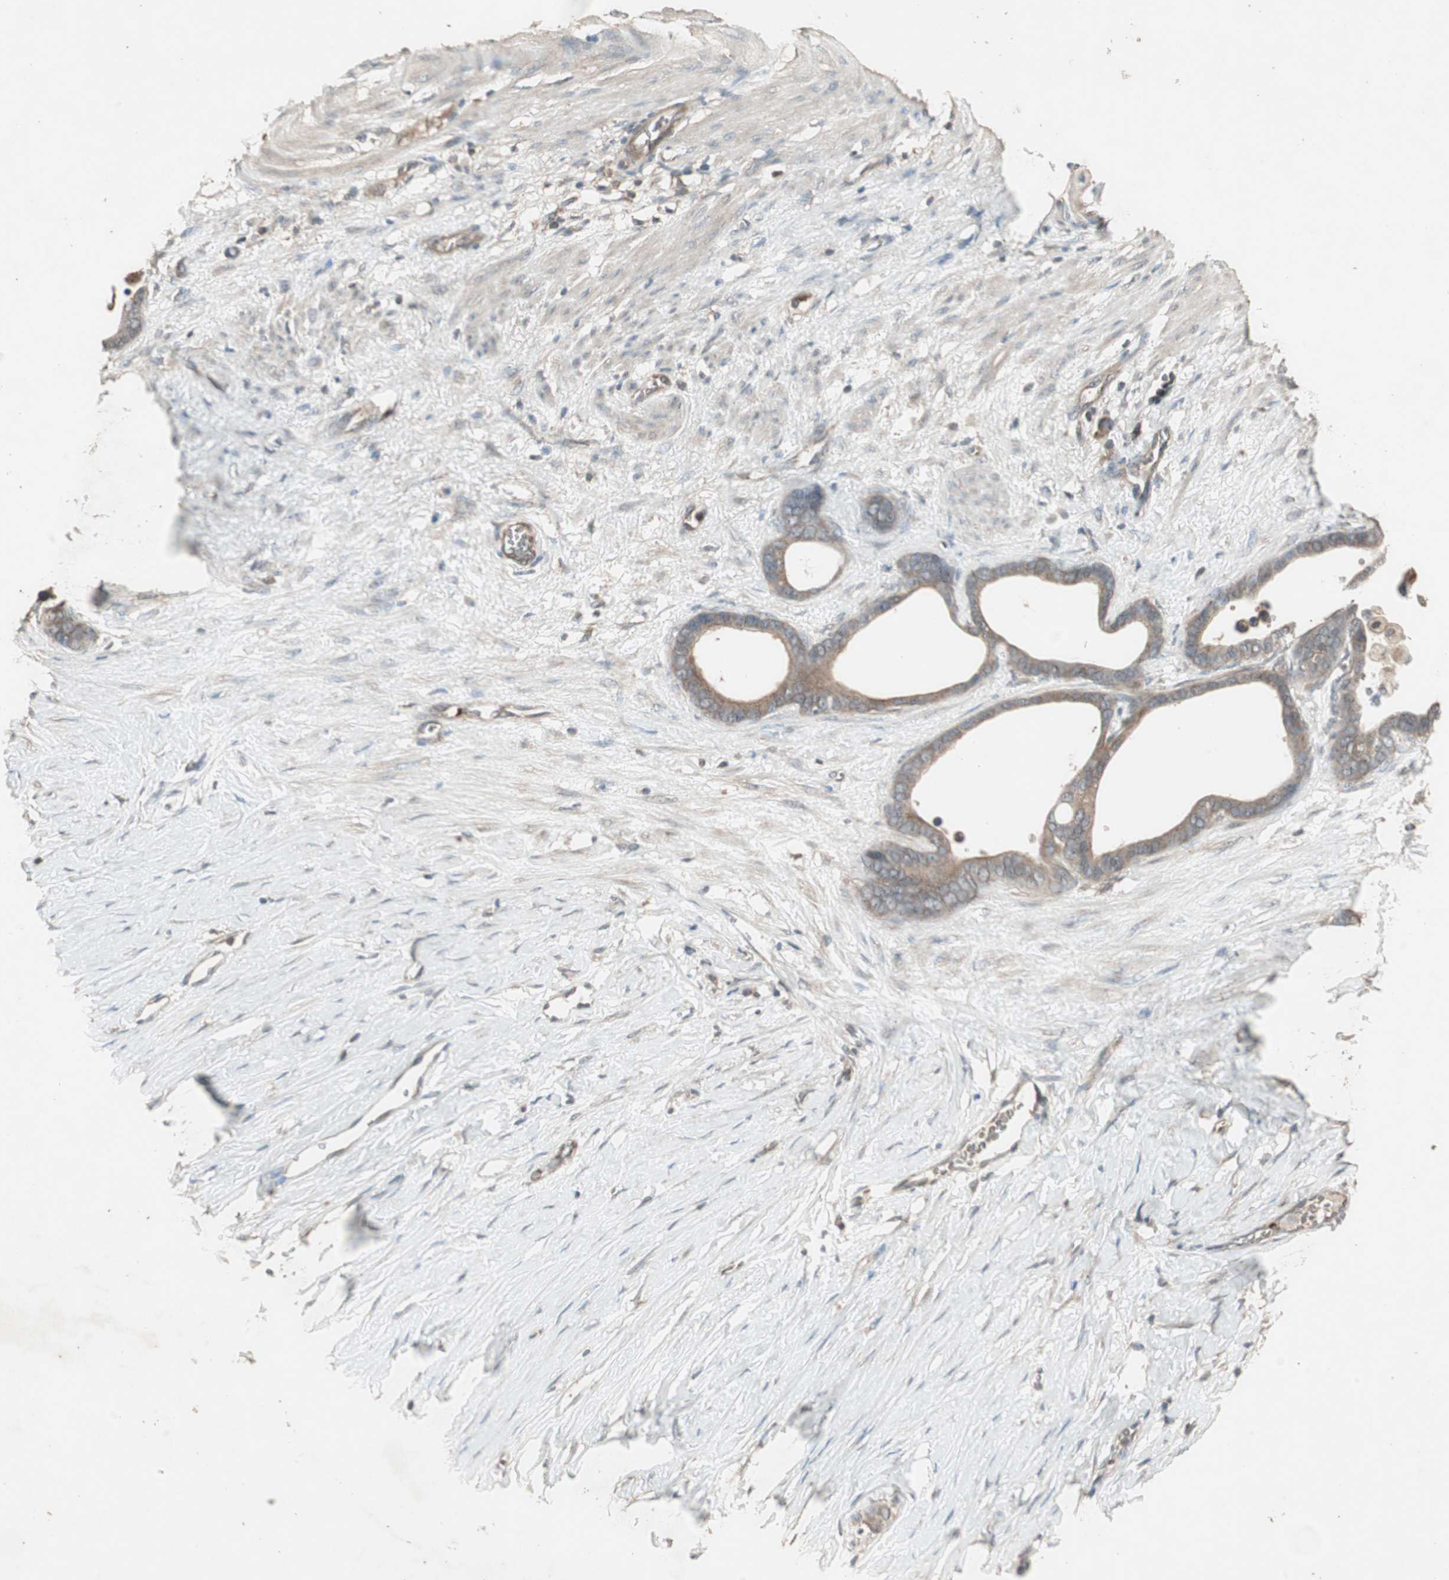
{"staining": {"intensity": "moderate", "quantity": ">75%", "location": "cytoplasmic/membranous"}, "tissue": "stomach cancer", "cell_type": "Tumor cells", "image_type": "cancer", "snomed": [{"axis": "morphology", "description": "Adenocarcinoma, NOS"}, {"axis": "topography", "description": "Stomach"}], "caption": "Immunohistochemistry (IHC) (DAB (3,3'-diaminobenzidine)) staining of stomach adenocarcinoma shows moderate cytoplasmic/membranous protein staining in about >75% of tumor cells. (IHC, brightfield microscopy, high magnification).", "gene": "UBAC1", "patient": {"sex": "female", "age": 75}}